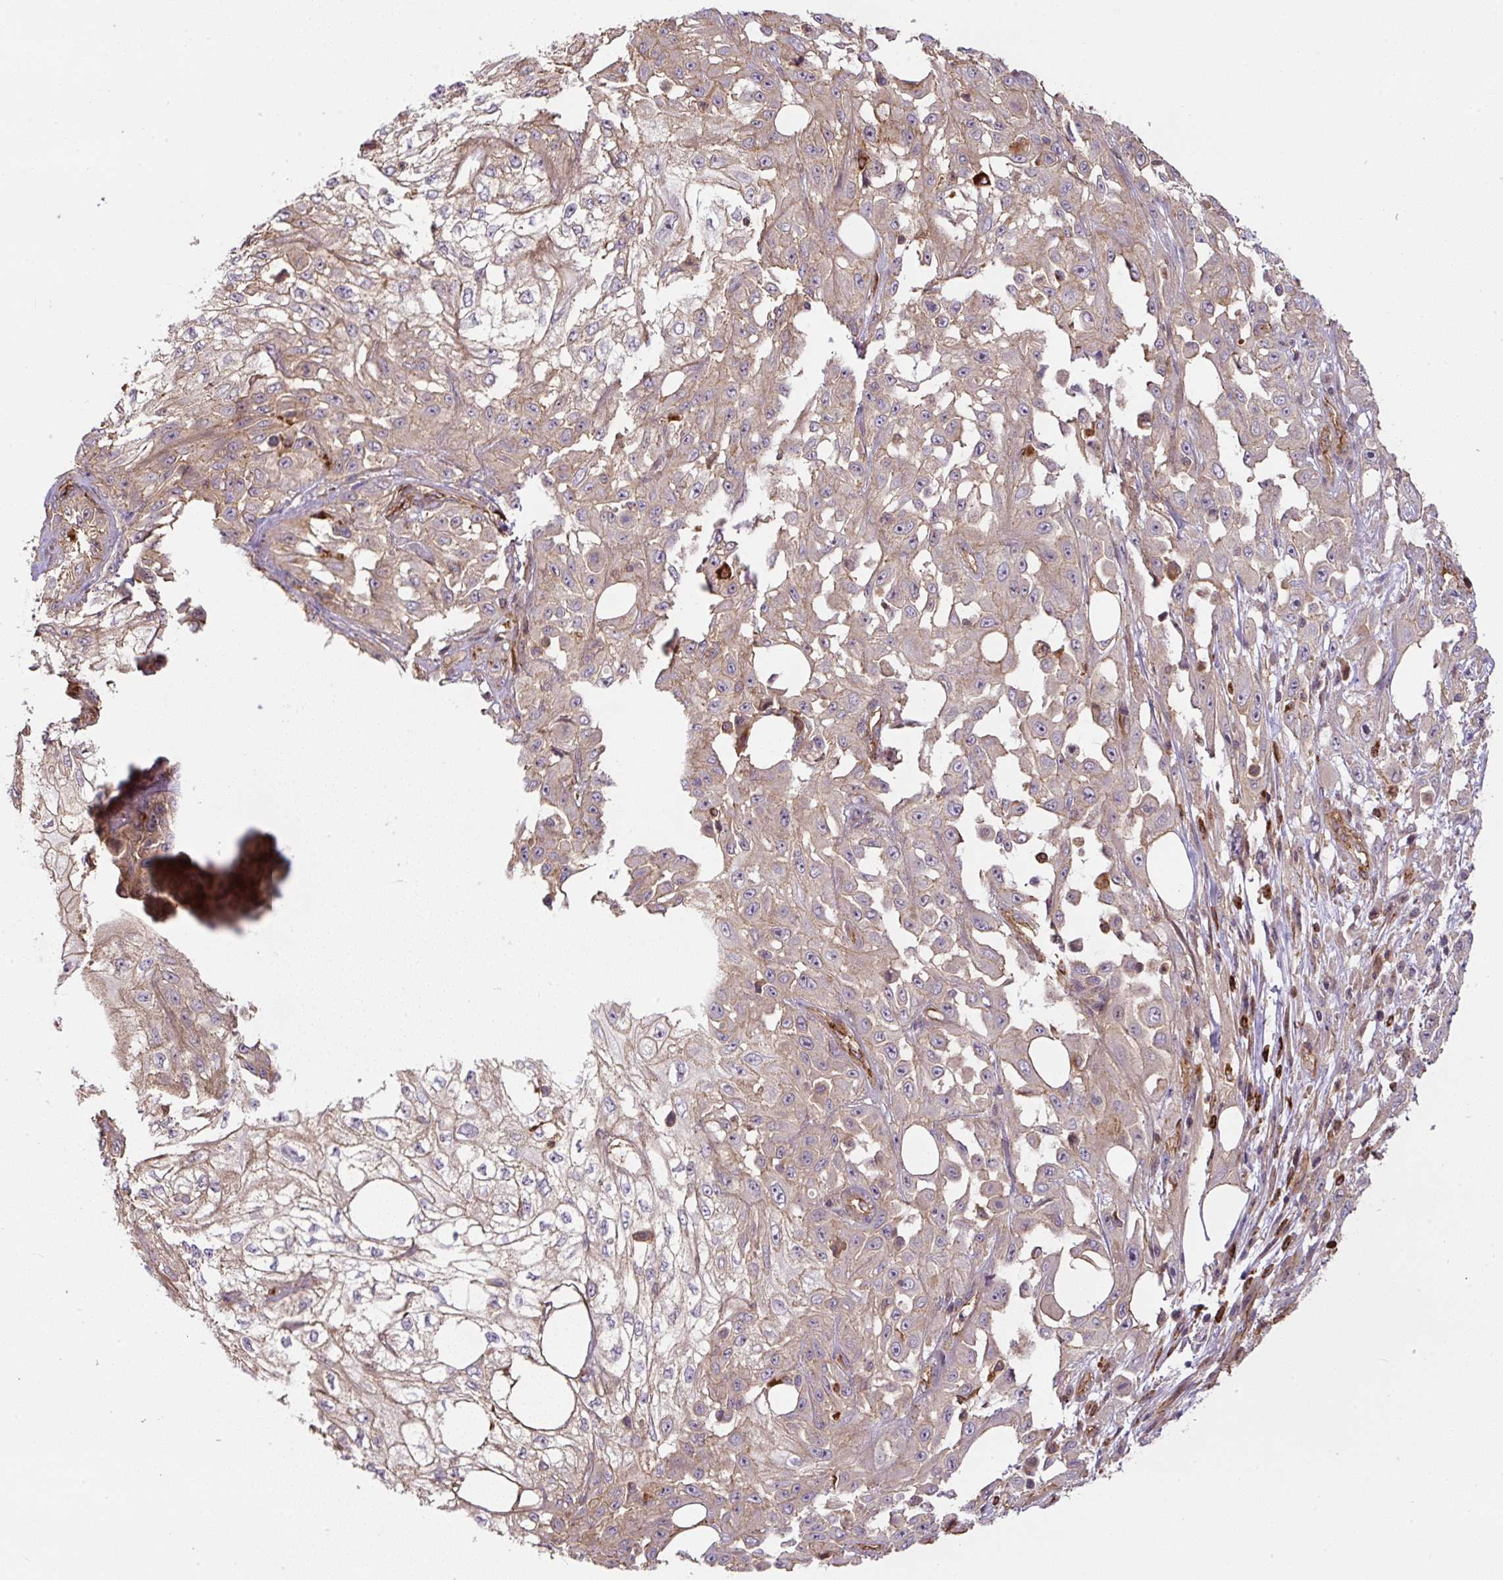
{"staining": {"intensity": "weak", "quantity": "25%-75%", "location": "cytoplasmic/membranous"}, "tissue": "skin cancer", "cell_type": "Tumor cells", "image_type": "cancer", "snomed": [{"axis": "morphology", "description": "Squamous cell carcinoma, NOS"}, {"axis": "morphology", "description": "Squamous cell carcinoma, metastatic, NOS"}, {"axis": "topography", "description": "Skin"}, {"axis": "topography", "description": "Lymph node"}], "caption": "Approximately 25%-75% of tumor cells in human skin cancer (squamous cell carcinoma) exhibit weak cytoplasmic/membranous protein staining as visualized by brown immunohistochemical staining.", "gene": "B3GALT5", "patient": {"sex": "male", "age": 75}}